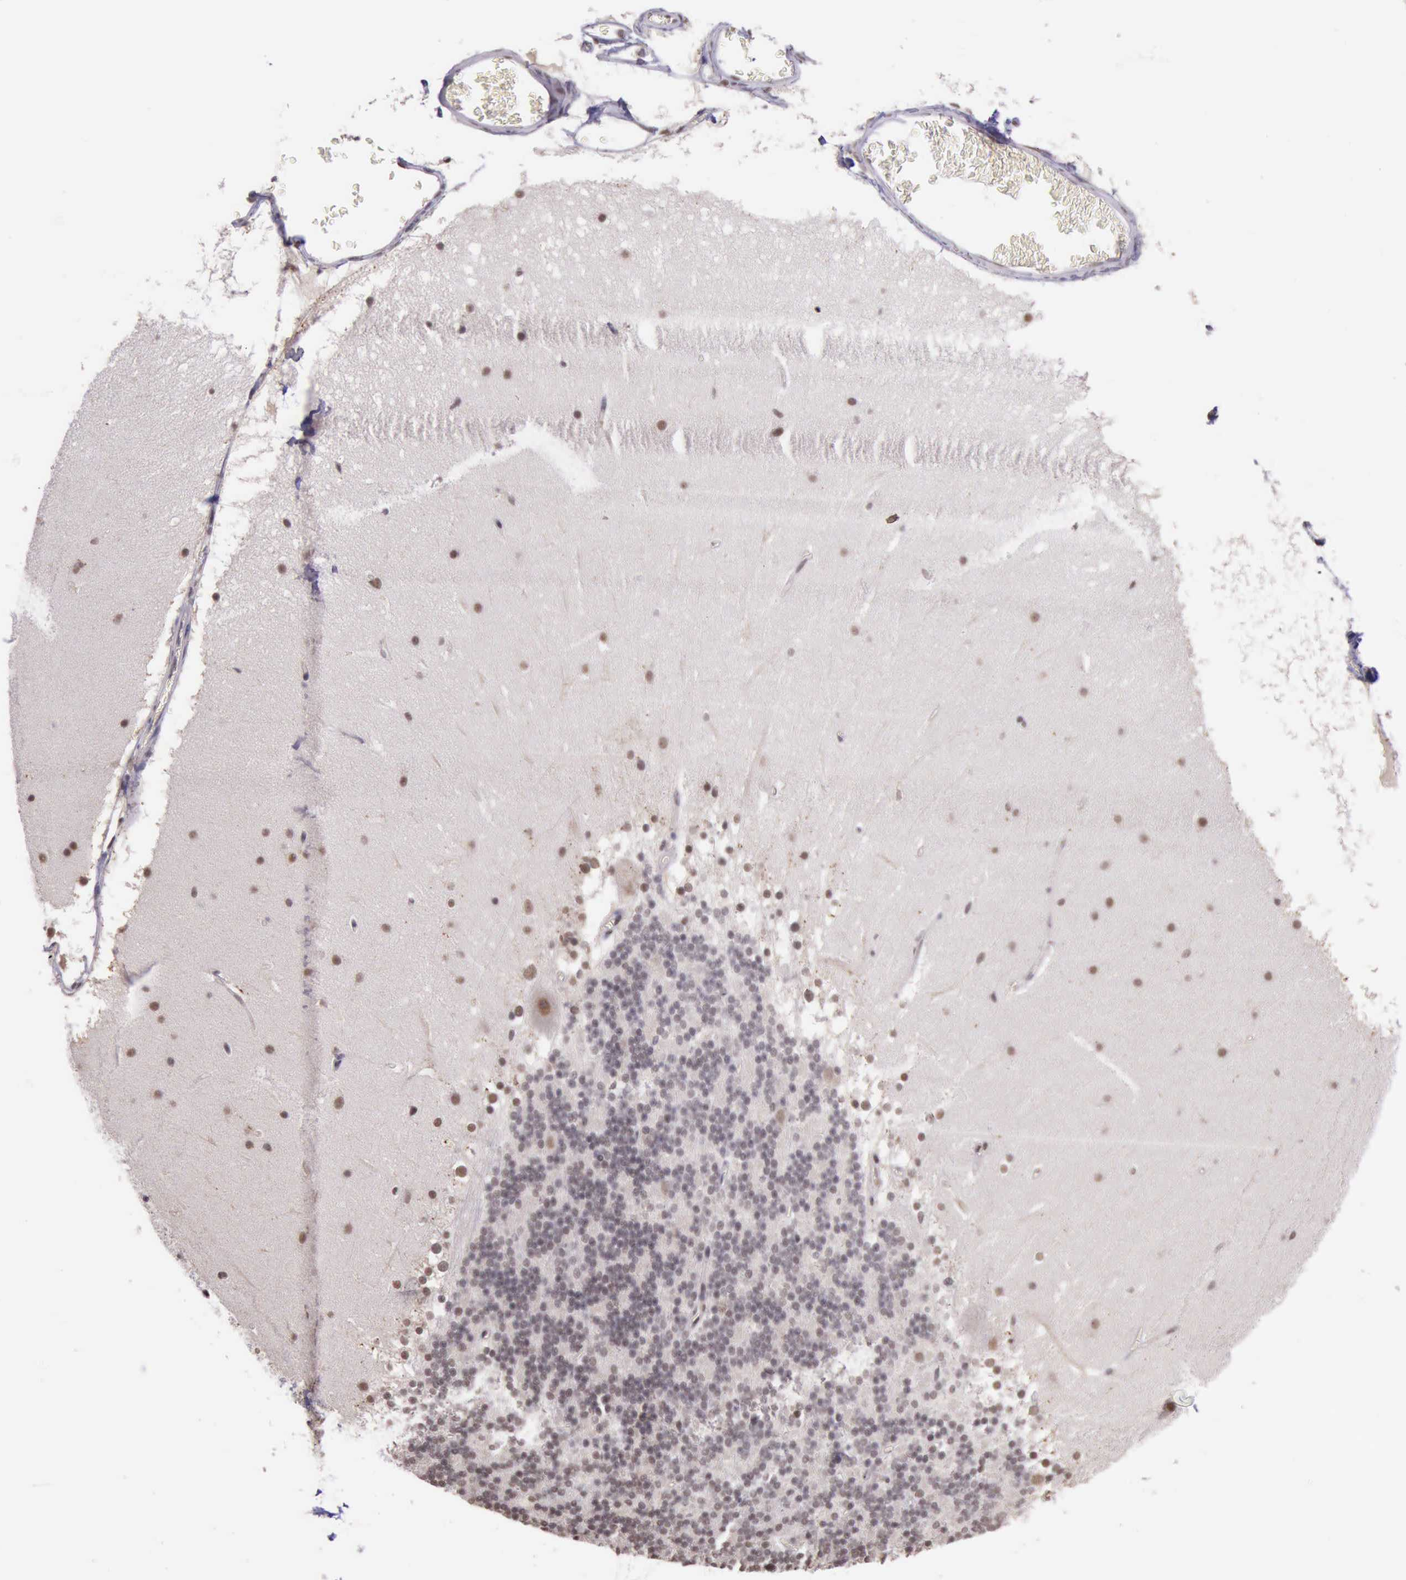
{"staining": {"intensity": "moderate", "quantity": ">75%", "location": "nuclear"}, "tissue": "cerebellum", "cell_type": "Cells in granular layer", "image_type": "normal", "snomed": [{"axis": "morphology", "description": "Normal tissue, NOS"}, {"axis": "topography", "description": "Cerebellum"}], "caption": "High-power microscopy captured an immunohistochemistry histopathology image of normal cerebellum, revealing moderate nuclear positivity in about >75% of cells in granular layer.", "gene": "PRPF39", "patient": {"sex": "female", "age": 19}}